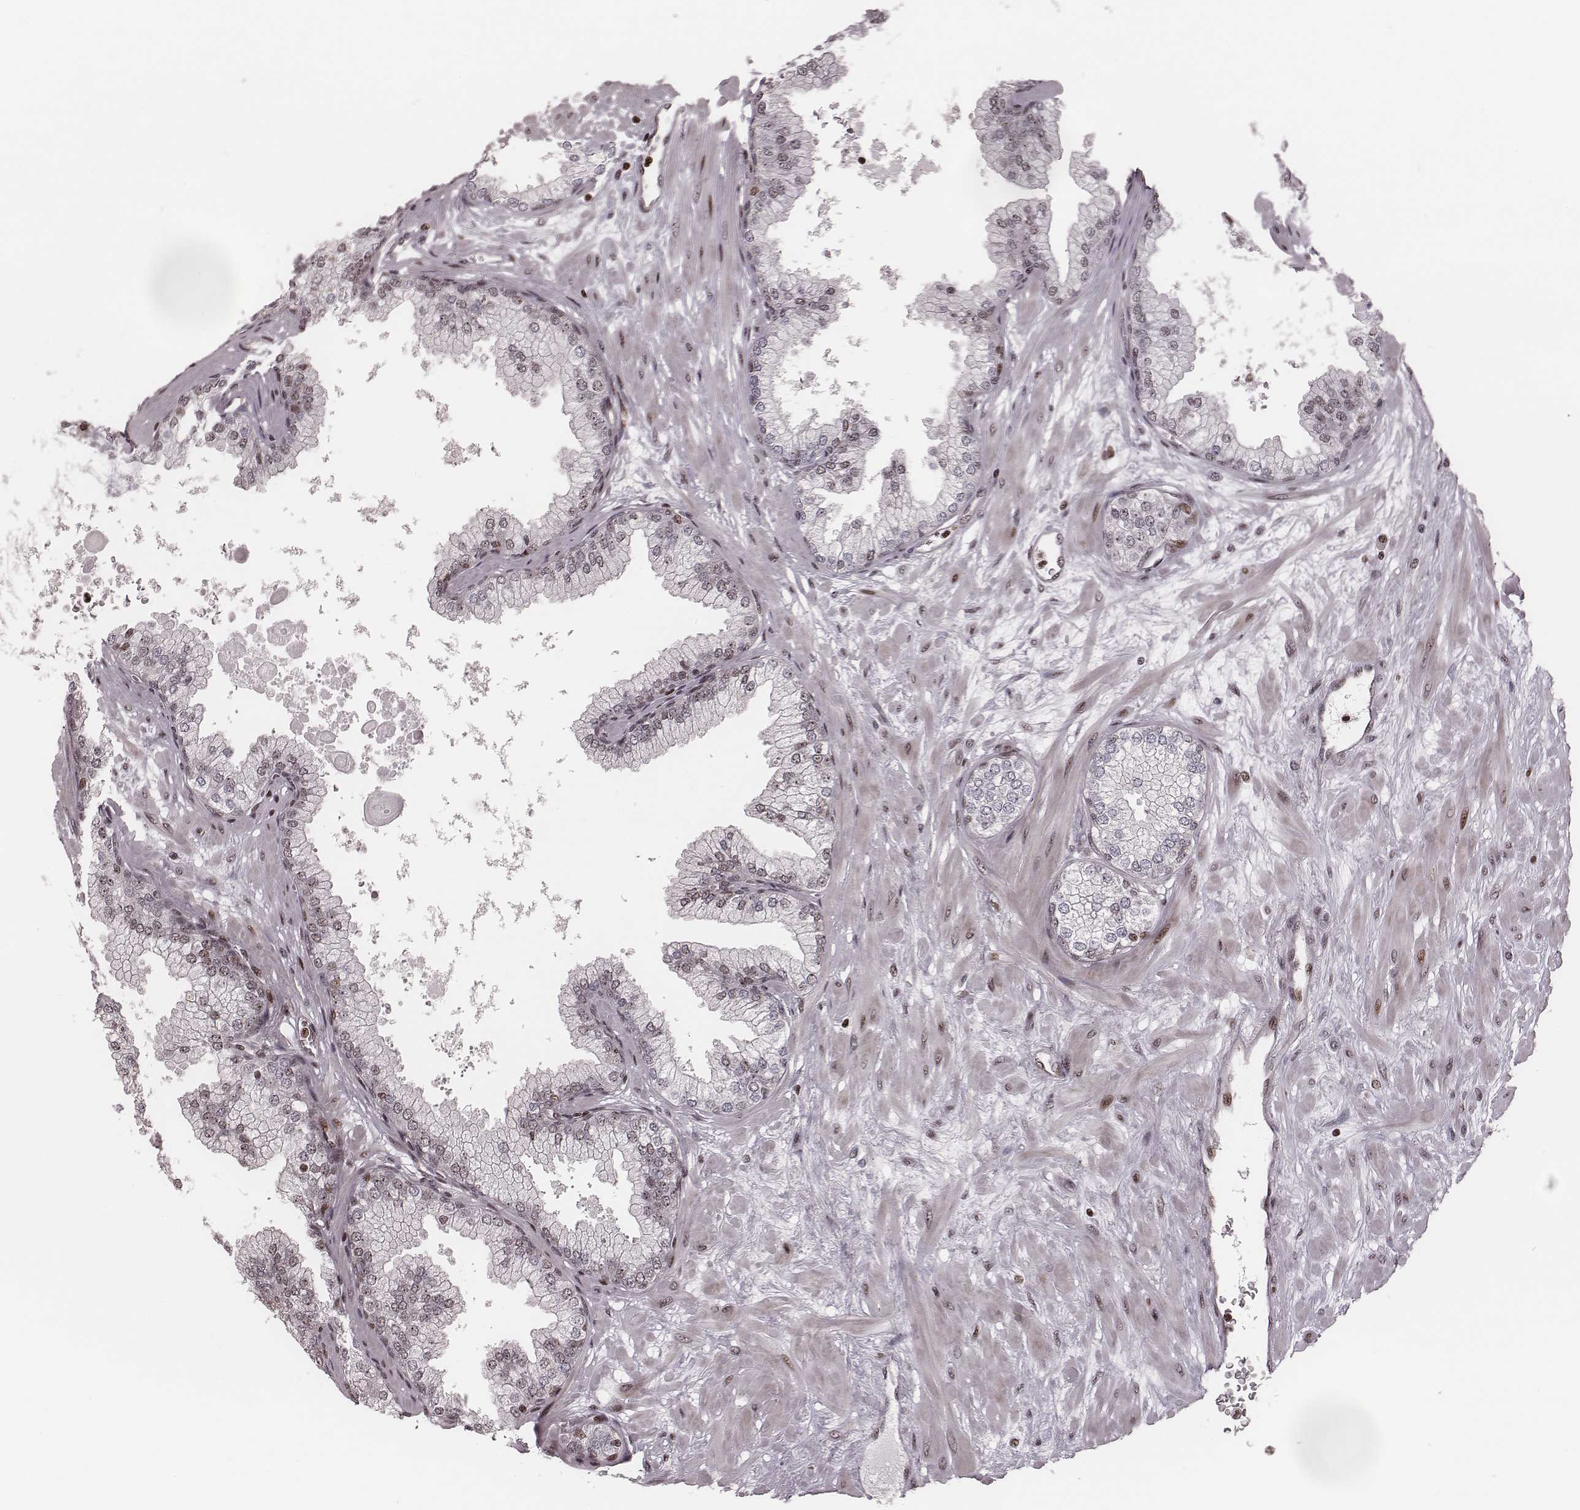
{"staining": {"intensity": "weak", "quantity": "<25%", "location": "nuclear"}, "tissue": "prostate", "cell_type": "Glandular cells", "image_type": "normal", "snomed": [{"axis": "morphology", "description": "Normal tissue, NOS"}, {"axis": "topography", "description": "Prostate"}, {"axis": "topography", "description": "Peripheral nerve tissue"}], "caption": "High magnification brightfield microscopy of unremarkable prostate stained with DAB (3,3'-diaminobenzidine) (brown) and counterstained with hematoxylin (blue): glandular cells show no significant positivity. Brightfield microscopy of immunohistochemistry stained with DAB (3,3'-diaminobenzidine) (brown) and hematoxylin (blue), captured at high magnification.", "gene": "VRK3", "patient": {"sex": "male", "age": 61}}